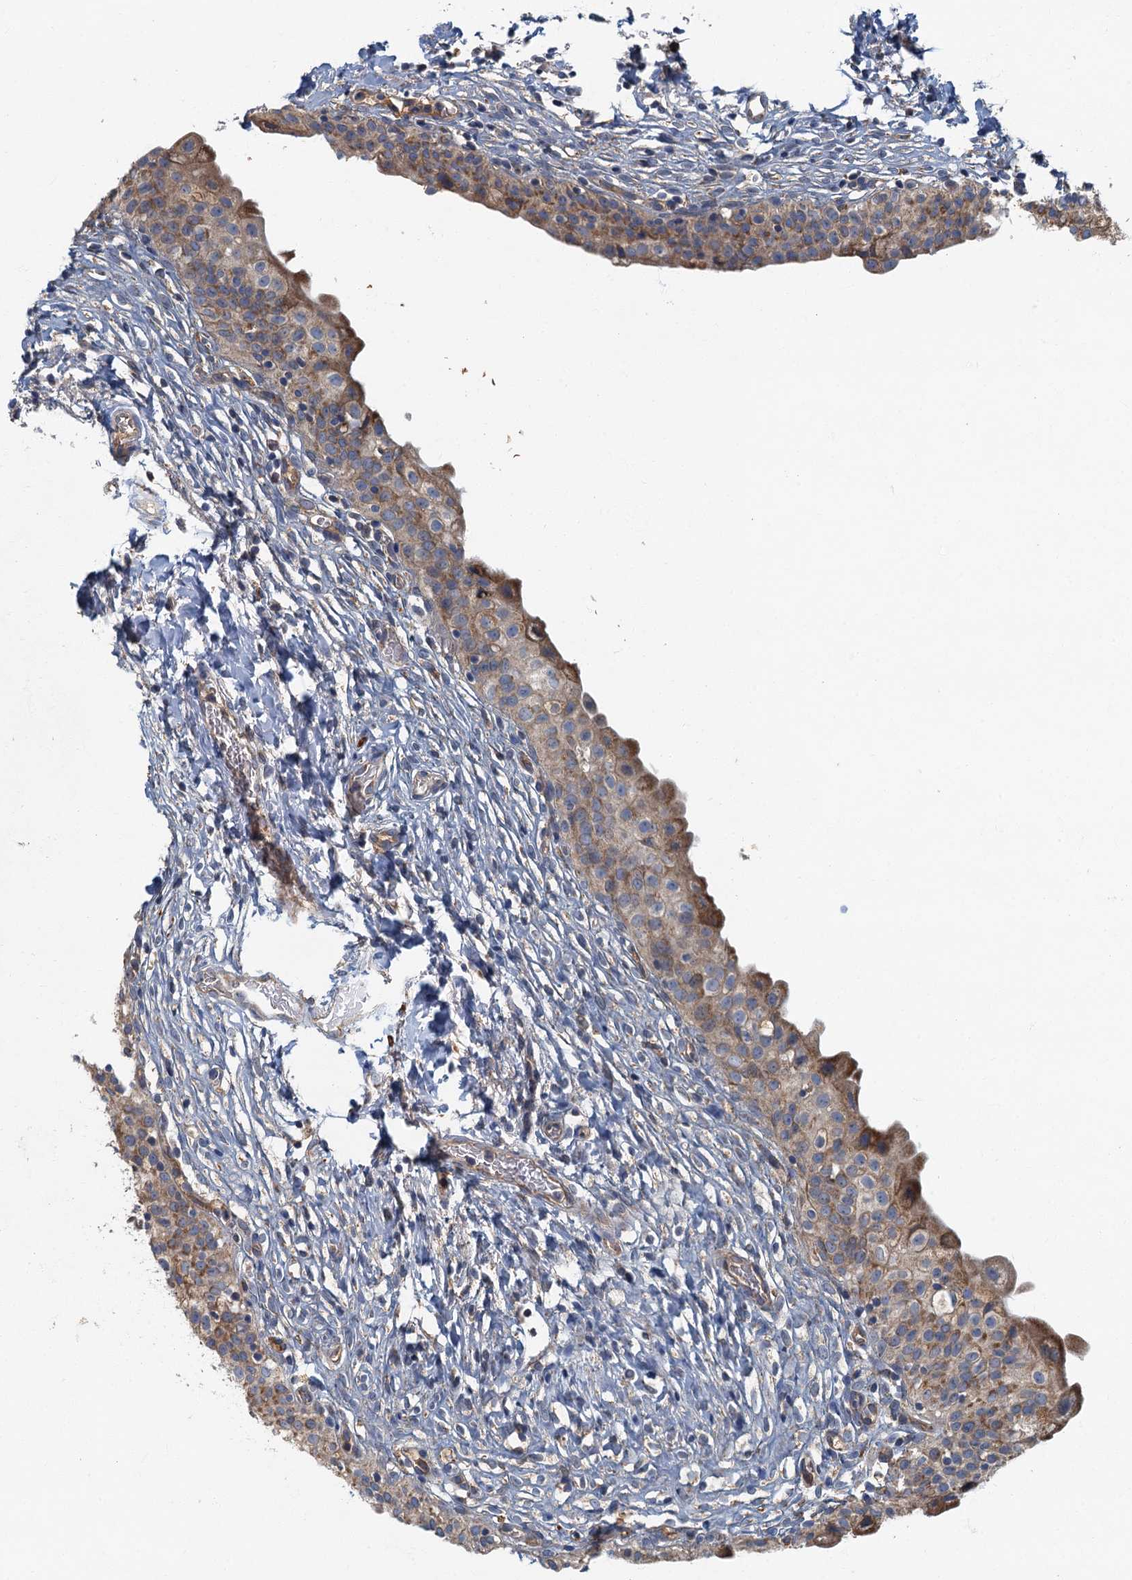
{"staining": {"intensity": "moderate", "quantity": "25%-75%", "location": "cytoplasmic/membranous"}, "tissue": "urinary bladder", "cell_type": "Urothelial cells", "image_type": "normal", "snomed": [{"axis": "morphology", "description": "Normal tissue, NOS"}, {"axis": "topography", "description": "Urinary bladder"}], "caption": "A photomicrograph of human urinary bladder stained for a protein demonstrates moderate cytoplasmic/membranous brown staining in urothelial cells.", "gene": "SPDYC", "patient": {"sex": "male", "age": 55}}